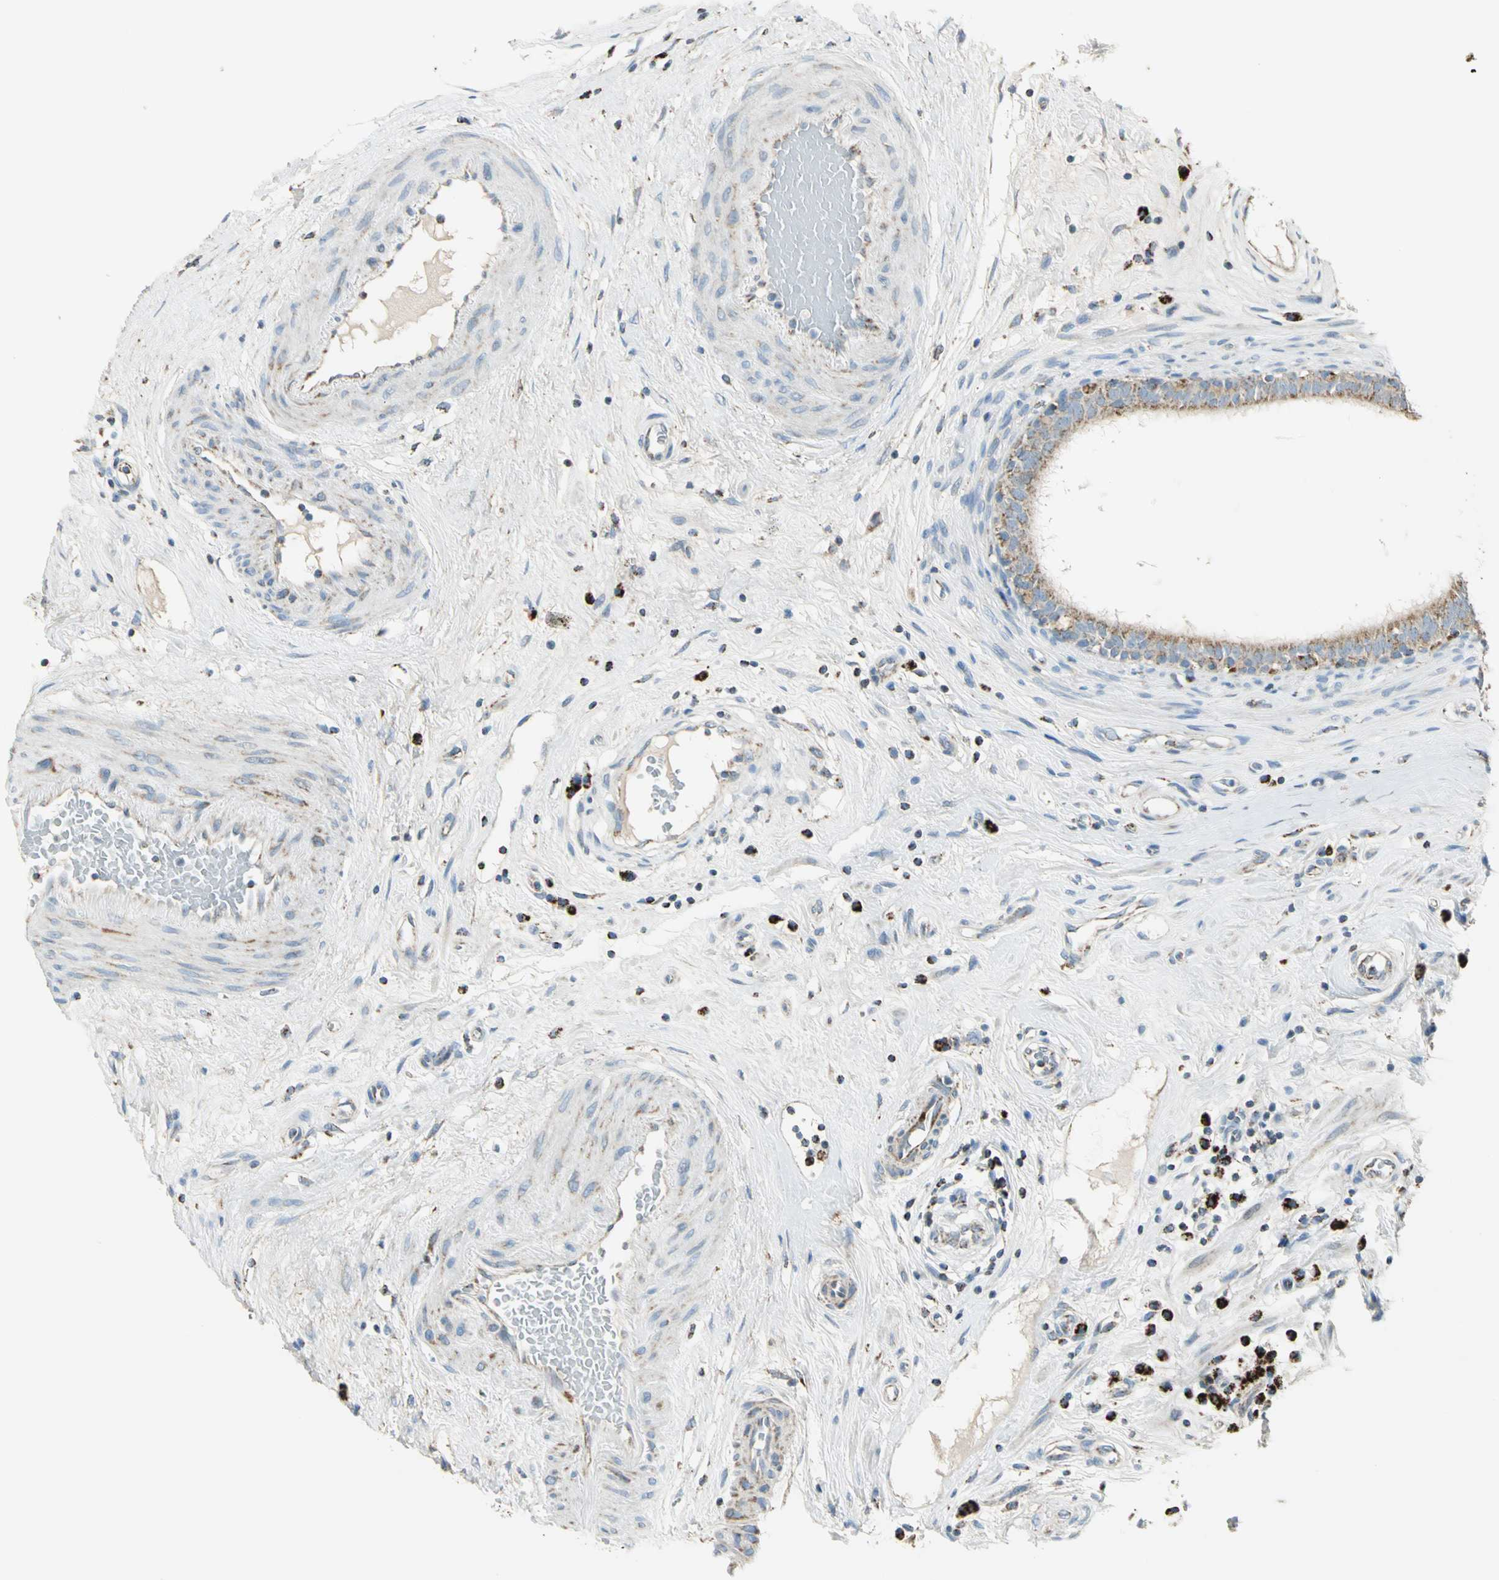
{"staining": {"intensity": "strong", "quantity": ">75%", "location": "cytoplasmic/membranous"}, "tissue": "epididymis", "cell_type": "Glandular cells", "image_type": "normal", "snomed": [{"axis": "morphology", "description": "Normal tissue, NOS"}, {"axis": "morphology", "description": "Inflammation, NOS"}, {"axis": "topography", "description": "Epididymis"}], "caption": "A high-resolution image shows immunohistochemistry staining of unremarkable epididymis, which demonstrates strong cytoplasmic/membranous staining in about >75% of glandular cells.", "gene": "ACADM", "patient": {"sex": "male", "age": 84}}